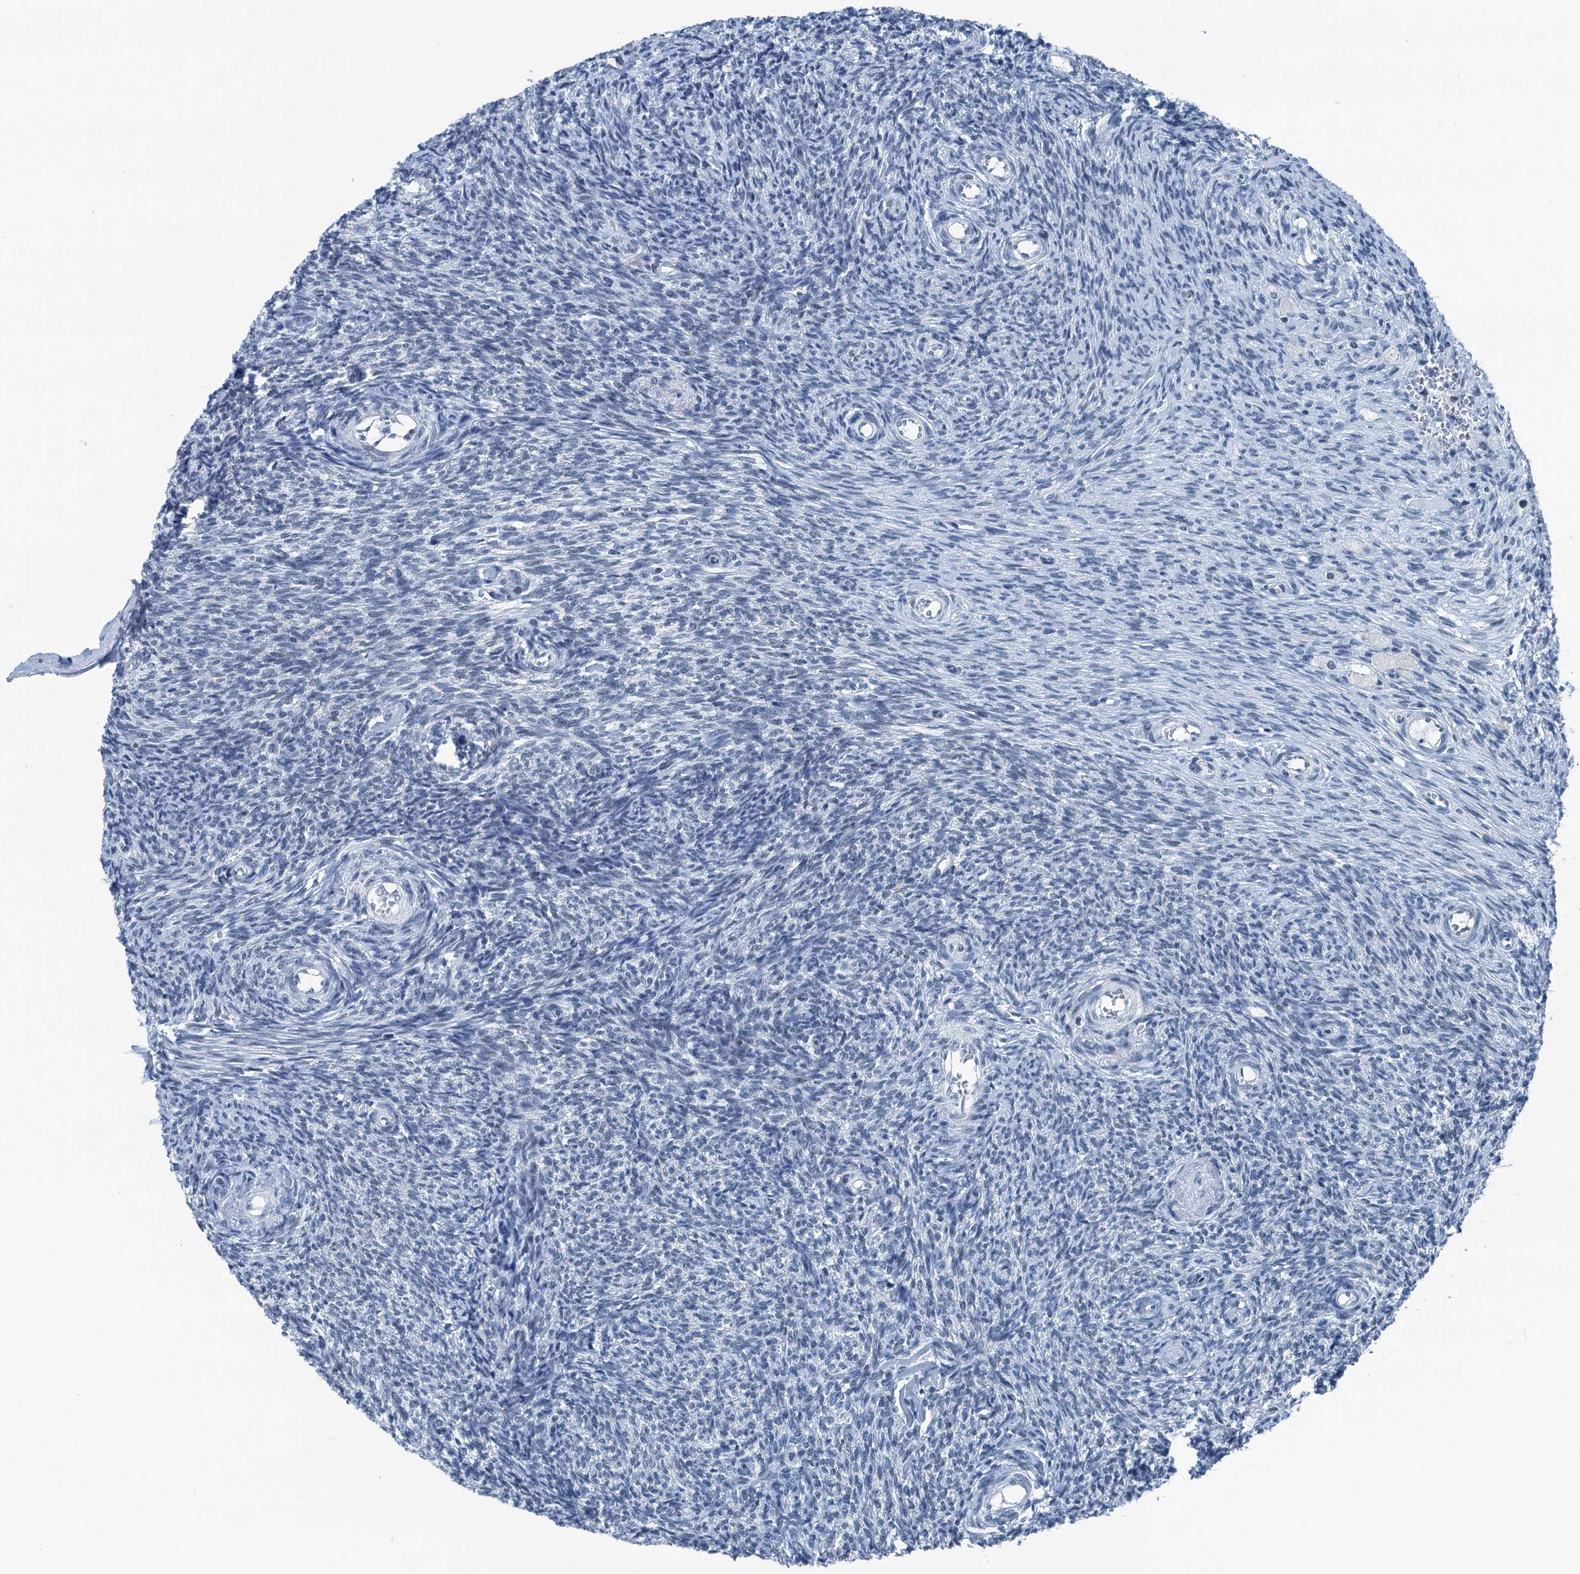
{"staining": {"intensity": "negative", "quantity": "none", "location": "none"}, "tissue": "ovary", "cell_type": "Ovarian stroma cells", "image_type": "normal", "snomed": [{"axis": "morphology", "description": "Normal tissue, NOS"}, {"axis": "topography", "description": "Ovary"}], "caption": "Ovarian stroma cells are negative for protein expression in normal human ovary. The staining was performed using DAB (3,3'-diaminobenzidine) to visualize the protein expression in brown, while the nuclei were stained in blue with hematoxylin (Magnification: 20x).", "gene": "TRPT1", "patient": {"sex": "female", "age": 44}}